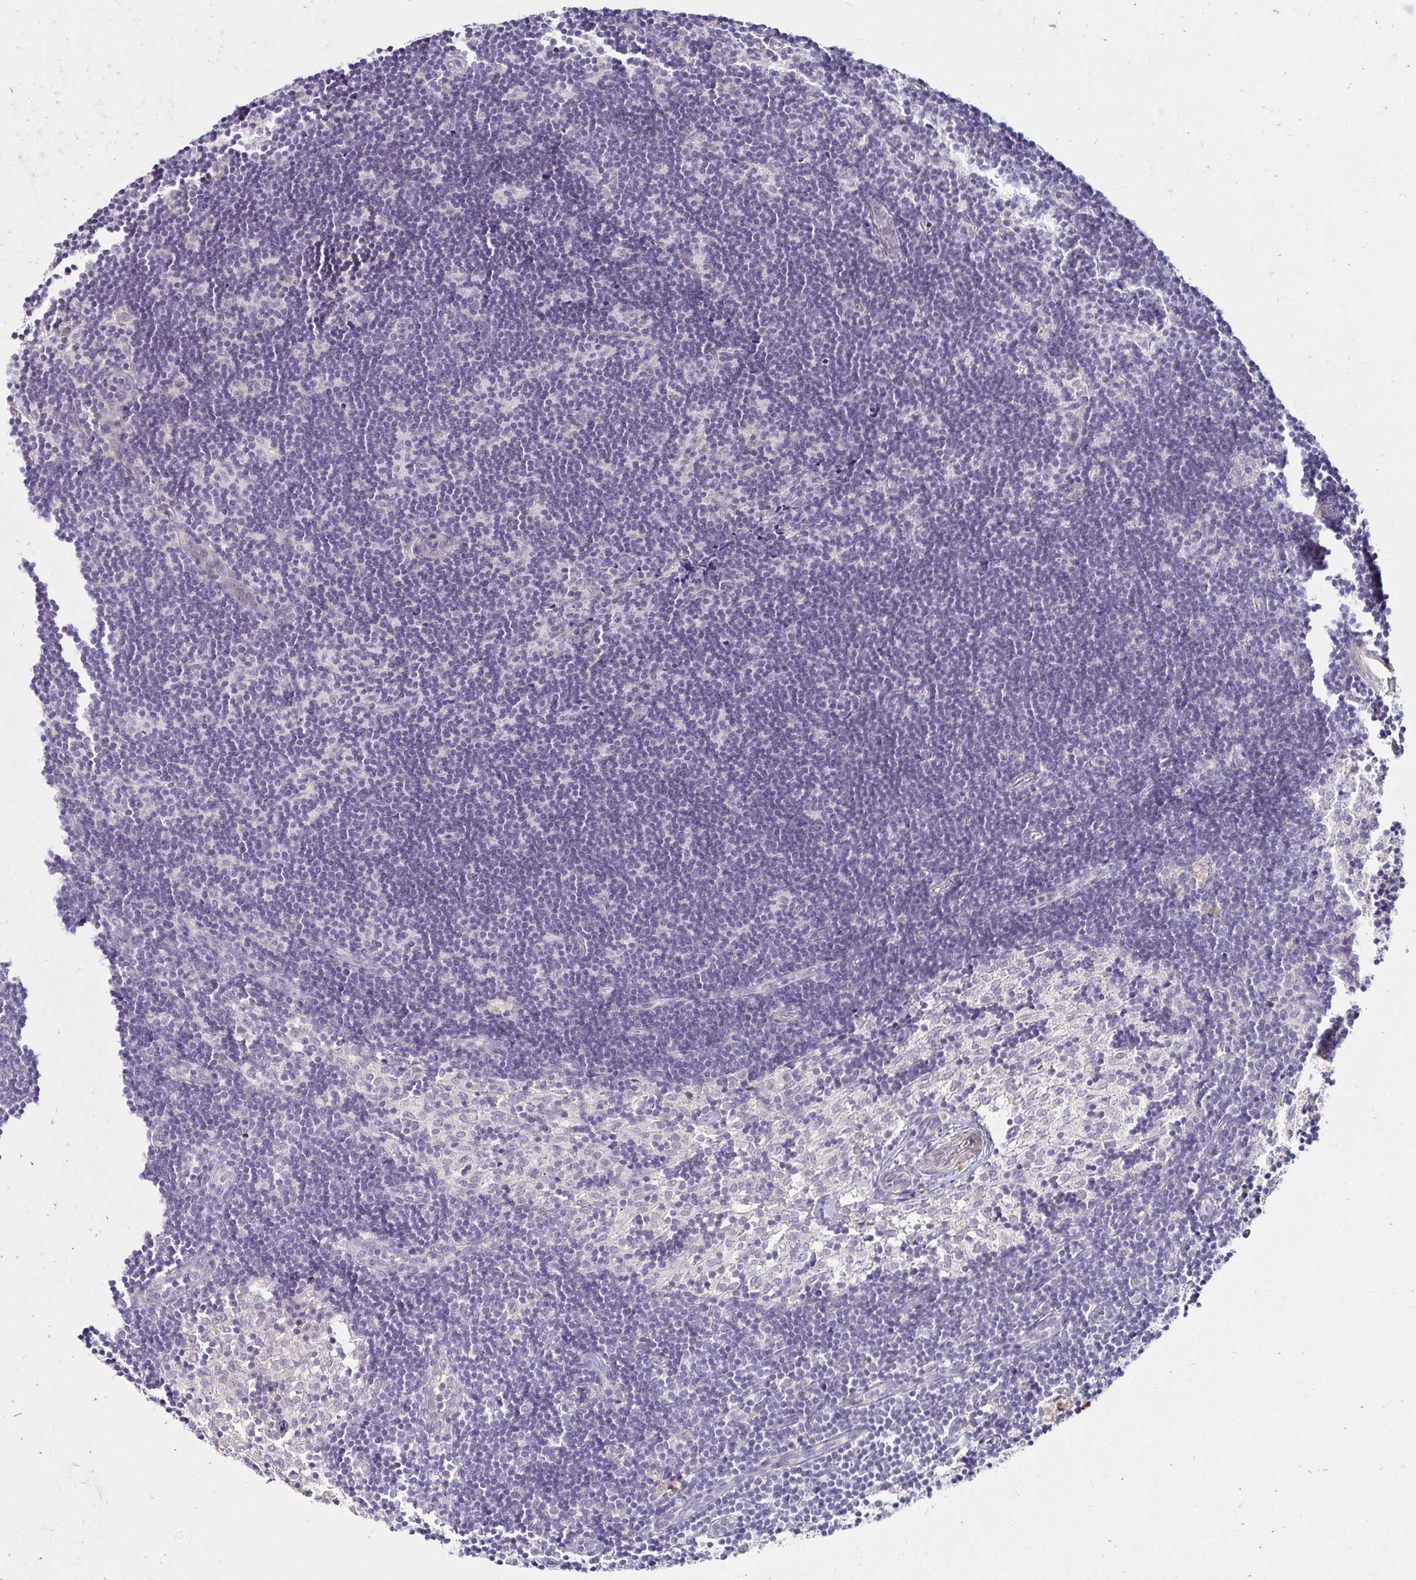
{"staining": {"intensity": "negative", "quantity": "none", "location": "none"}, "tissue": "lymph node", "cell_type": "Germinal center cells", "image_type": "normal", "snomed": [{"axis": "morphology", "description": "Normal tissue, NOS"}, {"axis": "topography", "description": "Lymph node"}], "caption": "High magnification brightfield microscopy of unremarkable lymph node stained with DAB (3,3'-diaminobenzidine) (brown) and counterstained with hematoxylin (blue): germinal center cells show no significant positivity.", "gene": "GUCY1A1", "patient": {"sex": "female", "age": 31}}